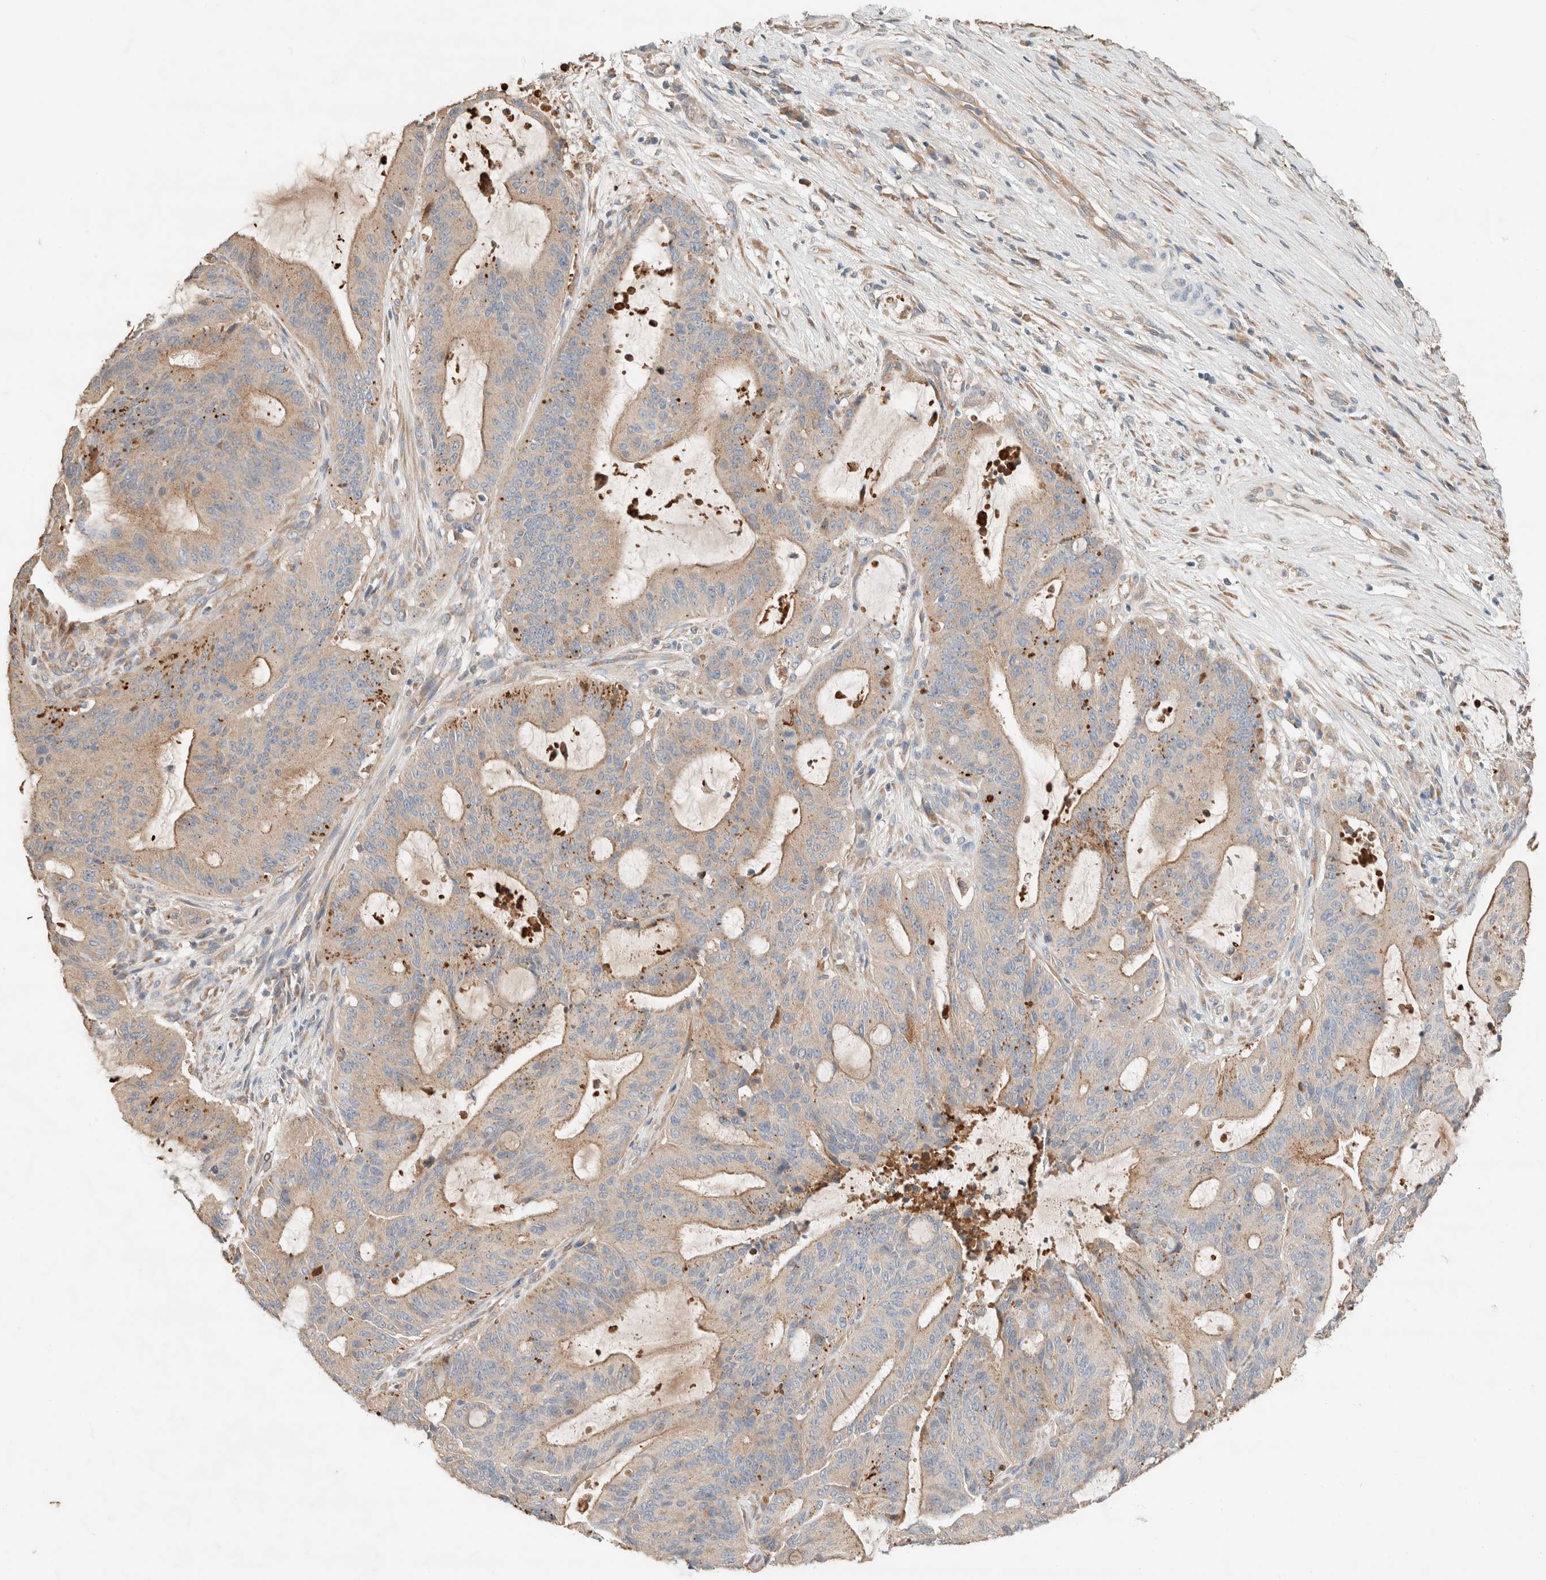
{"staining": {"intensity": "moderate", "quantity": ">75%", "location": "cytoplasmic/membranous"}, "tissue": "liver cancer", "cell_type": "Tumor cells", "image_type": "cancer", "snomed": [{"axis": "morphology", "description": "Normal tissue, NOS"}, {"axis": "morphology", "description": "Cholangiocarcinoma"}, {"axis": "topography", "description": "Liver"}, {"axis": "topography", "description": "Peripheral nerve tissue"}], "caption": "A brown stain shows moderate cytoplasmic/membranous staining of a protein in human liver cancer (cholangiocarcinoma) tumor cells.", "gene": "TUBD1", "patient": {"sex": "female", "age": 73}}